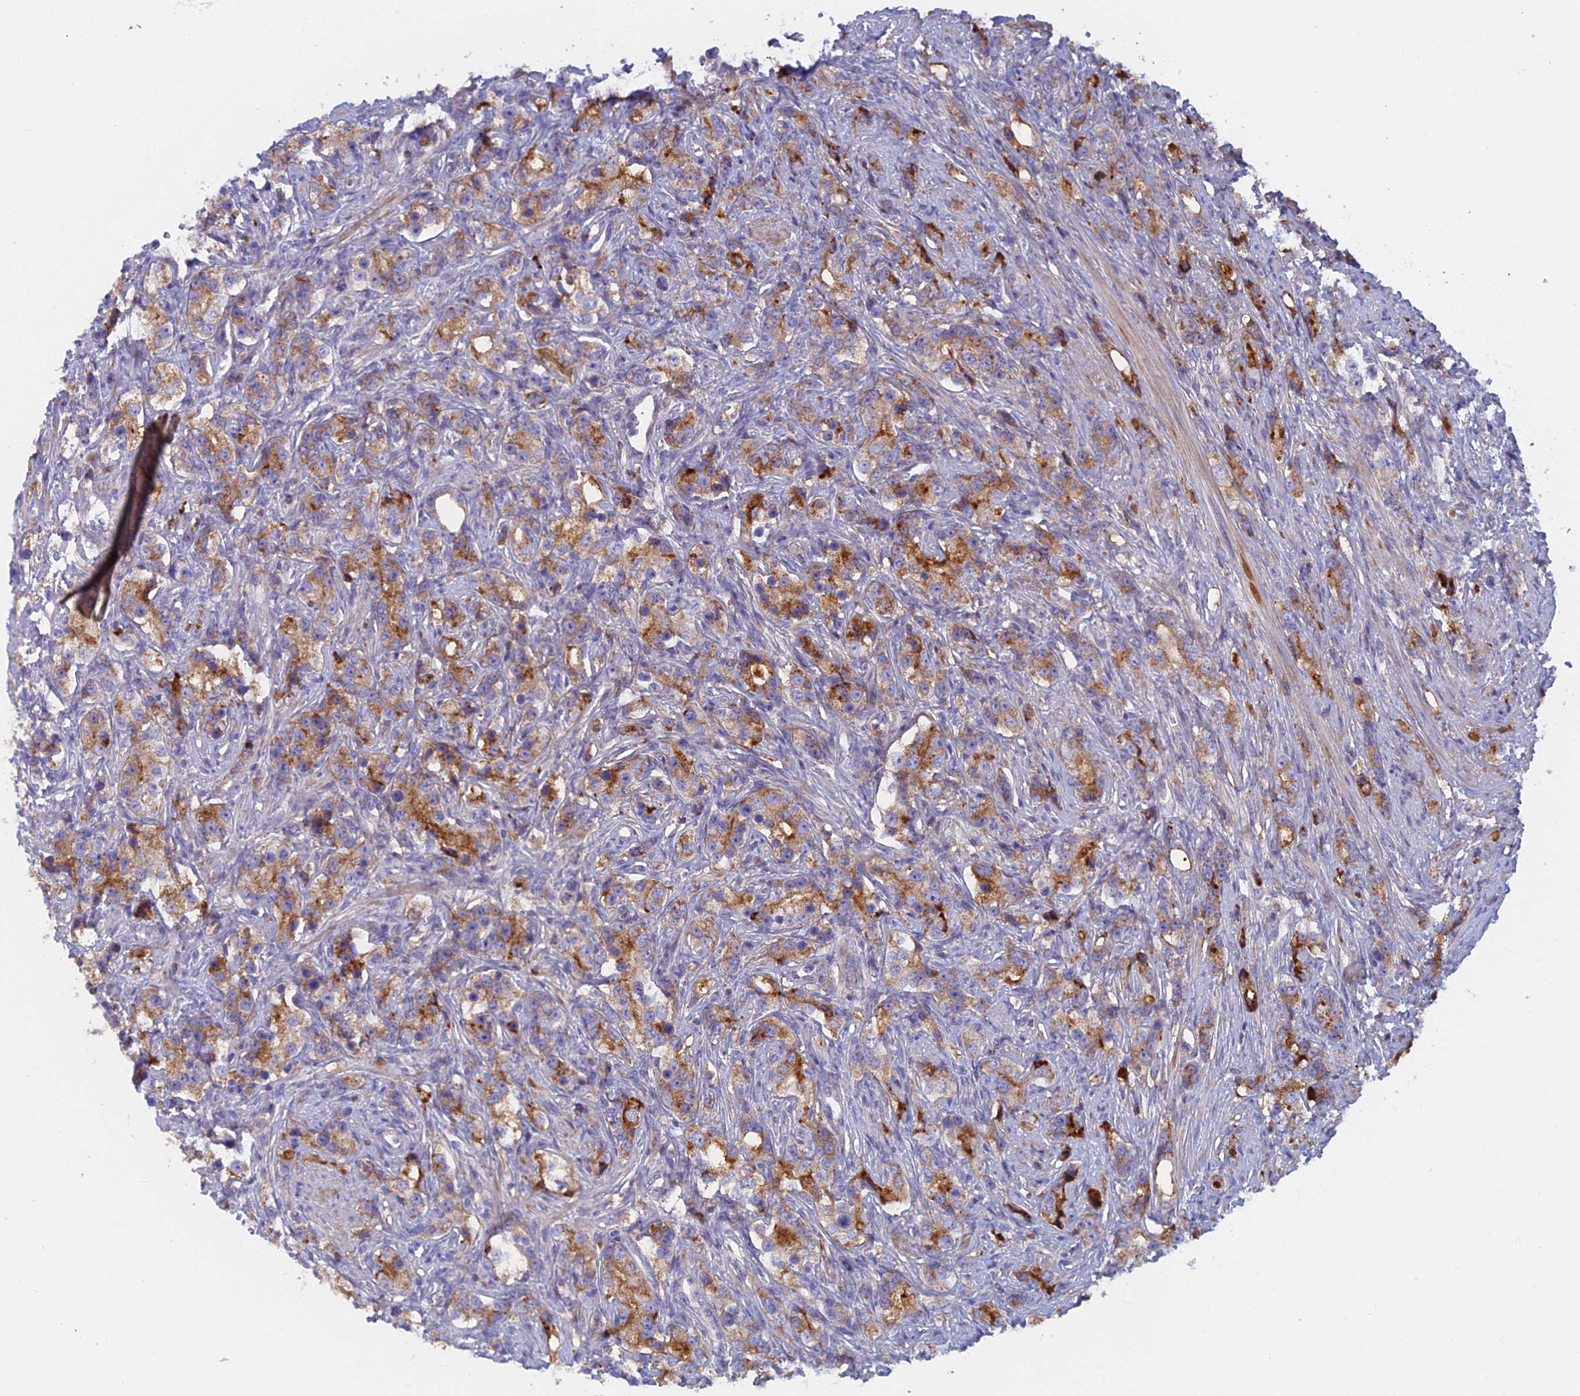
{"staining": {"intensity": "moderate", "quantity": "25%-75%", "location": "cytoplasmic/membranous"}, "tissue": "prostate cancer", "cell_type": "Tumor cells", "image_type": "cancer", "snomed": [{"axis": "morphology", "description": "Adenocarcinoma, High grade"}, {"axis": "topography", "description": "Prostate"}], "caption": "Moderate cytoplasmic/membranous protein positivity is appreciated in approximately 25%-75% of tumor cells in prostate adenocarcinoma (high-grade).", "gene": "IFTAP", "patient": {"sex": "male", "age": 63}}